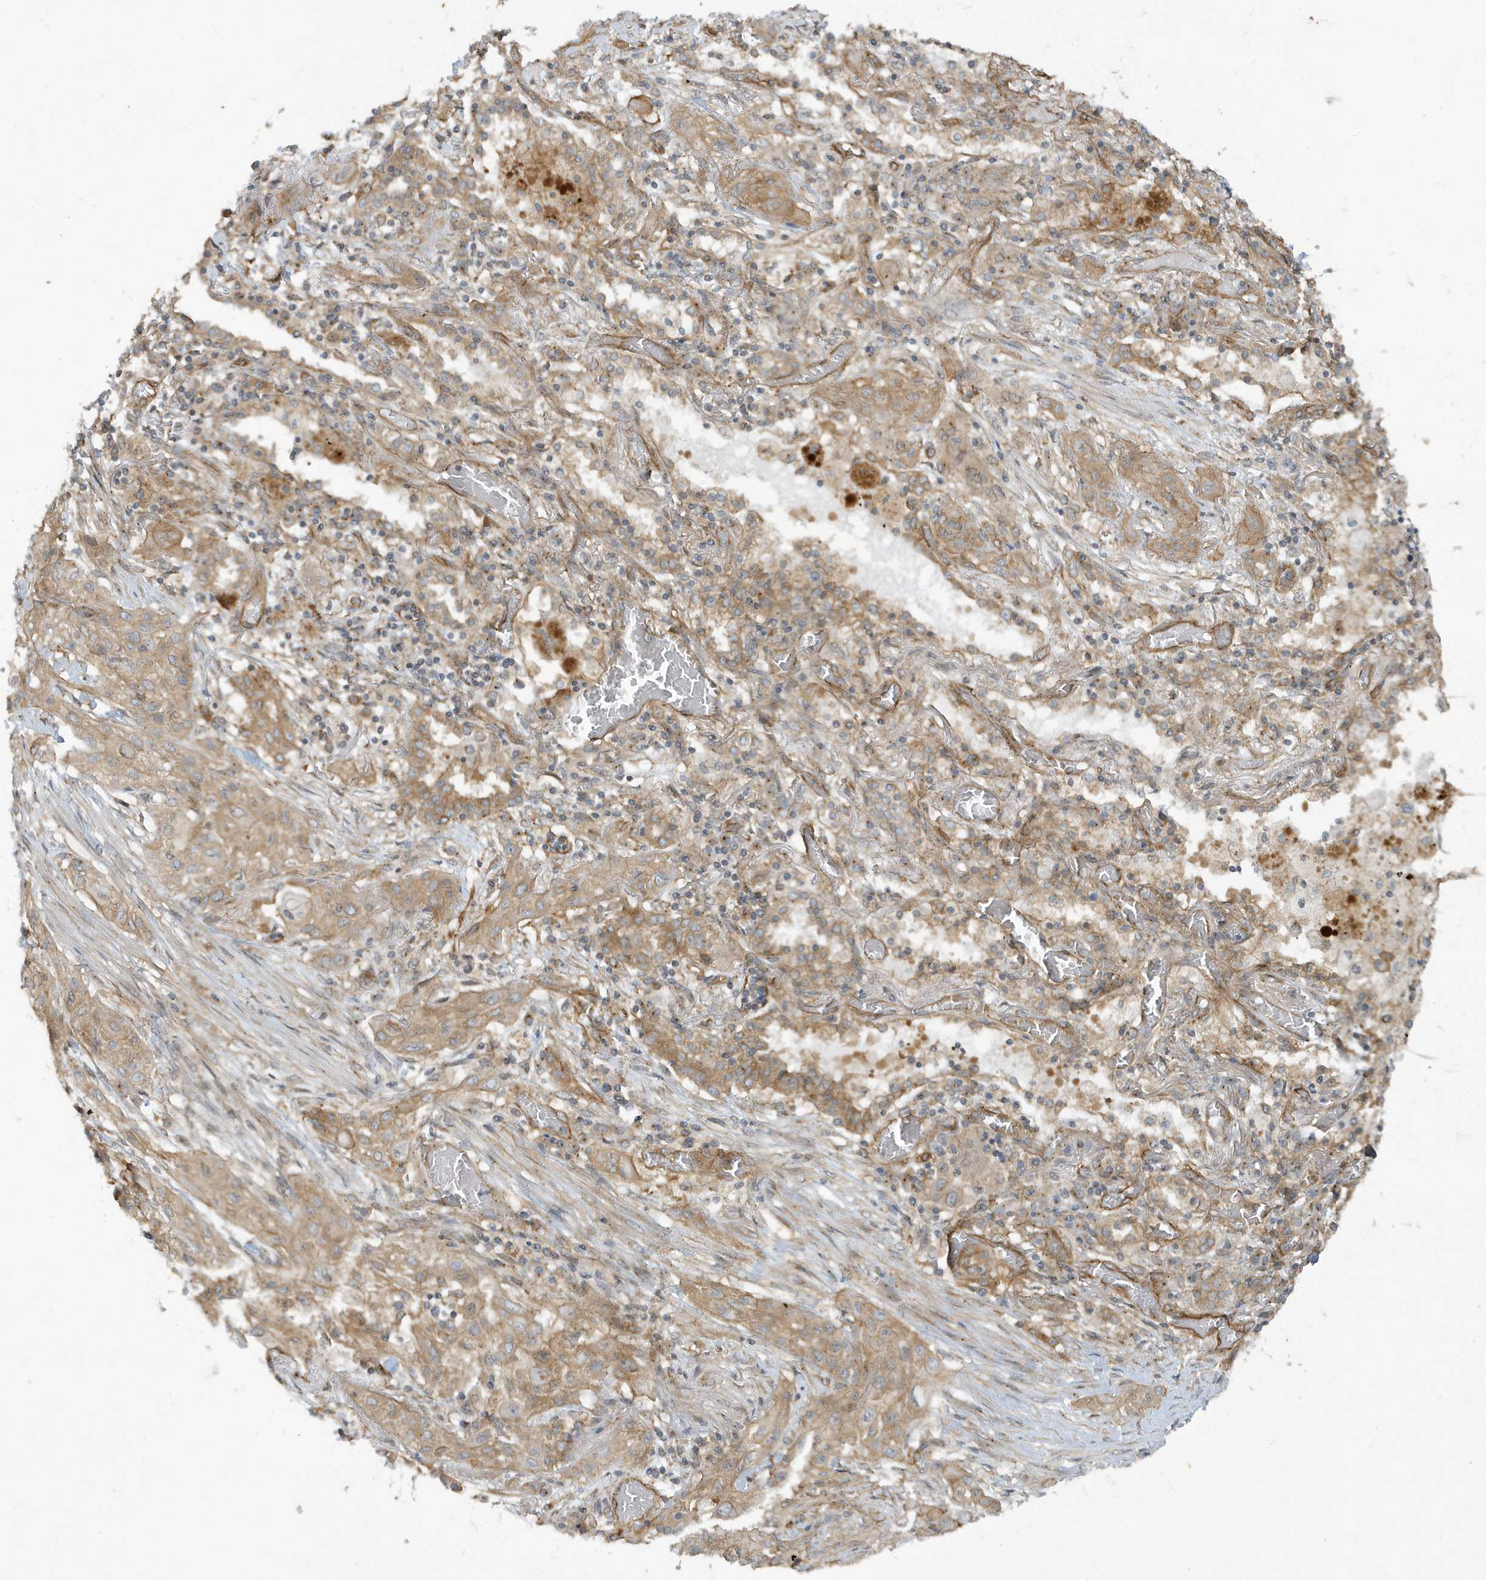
{"staining": {"intensity": "weak", "quantity": ">75%", "location": "cytoplasmic/membranous"}, "tissue": "lung cancer", "cell_type": "Tumor cells", "image_type": "cancer", "snomed": [{"axis": "morphology", "description": "Squamous cell carcinoma, NOS"}, {"axis": "topography", "description": "Lung"}], "caption": "High-power microscopy captured an immunohistochemistry histopathology image of squamous cell carcinoma (lung), revealing weak cytoplasmic/membranous expression in about >75% of tumor cells.", "gene": "ATP23", "patient": {"sex": "female", "age": 47}}